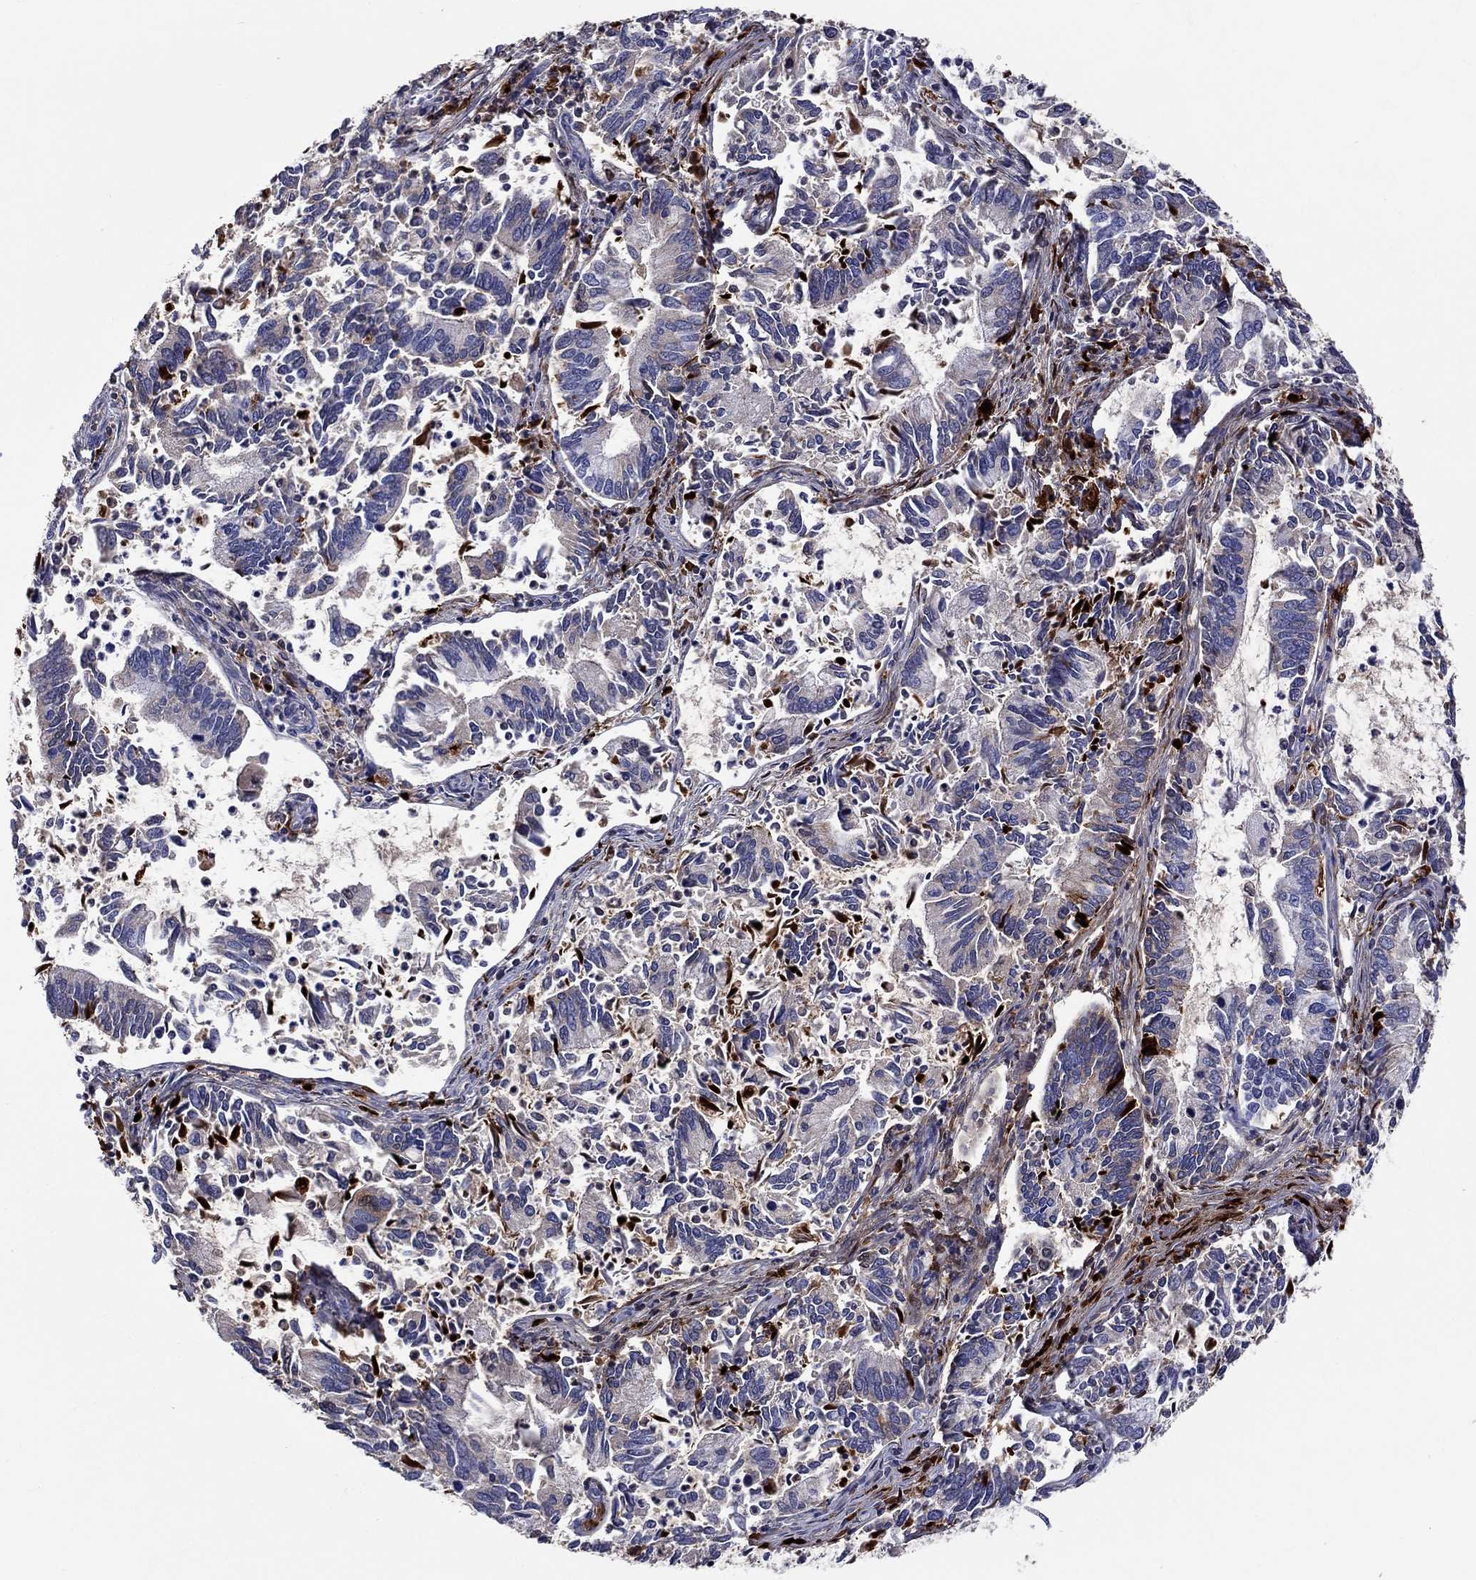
{"staining": {"intensity": "negative", "quantity": "none", "location": "none"}, "tissue": "cervical cancer", "cell_type": "Tumor cells", "image_type": "cancer", "snomed": [{"axis": "morphology", "description": "Adenocarcinoma, NOS"}, {"axis": "topography", "description": "Cervix"}], "caption": "IHC of human cervical cancer demonstrates no expression in tumor cells. (Brightfield microscopy of DAB immunohistochemistry (IHC) at high magnification).", "gene": "TGFBI", "patient": {"sex": "female", "age": 42}}